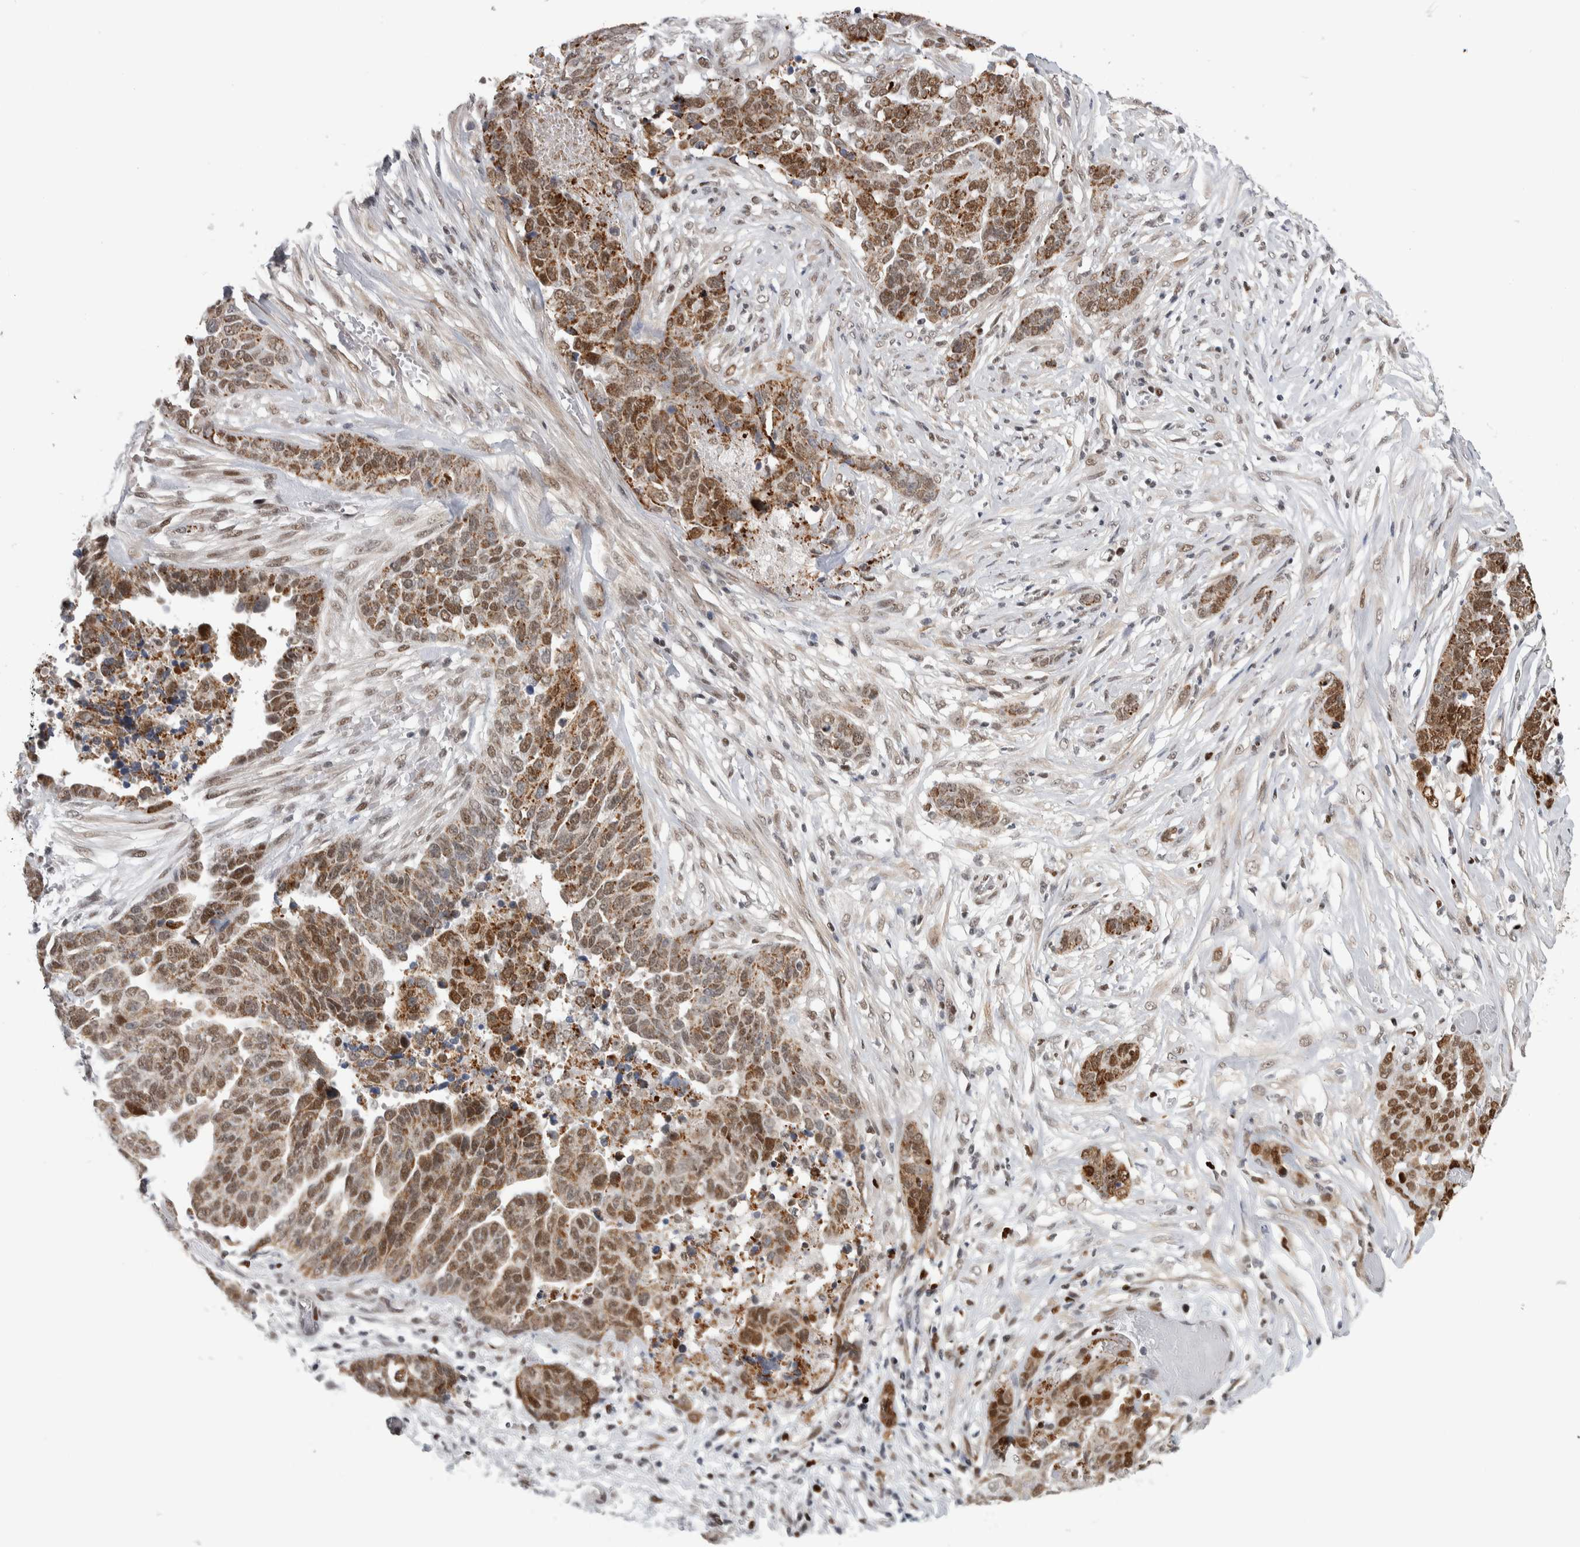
{"staining": {"intensity": "strong", "quantity": "25%-75%", "location": "cytoplasmic/membranous,nuclear"}, "tissue": "ovarian cancer", "cell_type": "Tumor cells", "image_type": "cancer", "snomed": [{"axis": "morphology", "description": "Cystadenocarcinoma, serous, NOS"}, {"axis": "topography", "description": "Ovary"}], "caption": "Brown immunohistochemical staining in human serous cystadenocarcinoma (ovarian) reveals strong cytoplasmic/membranous and nuclear positivity in about 25%-75% of tumor cells.", "gene": "HEXIM2", "patient": {"sex": "female", "age": 44}}